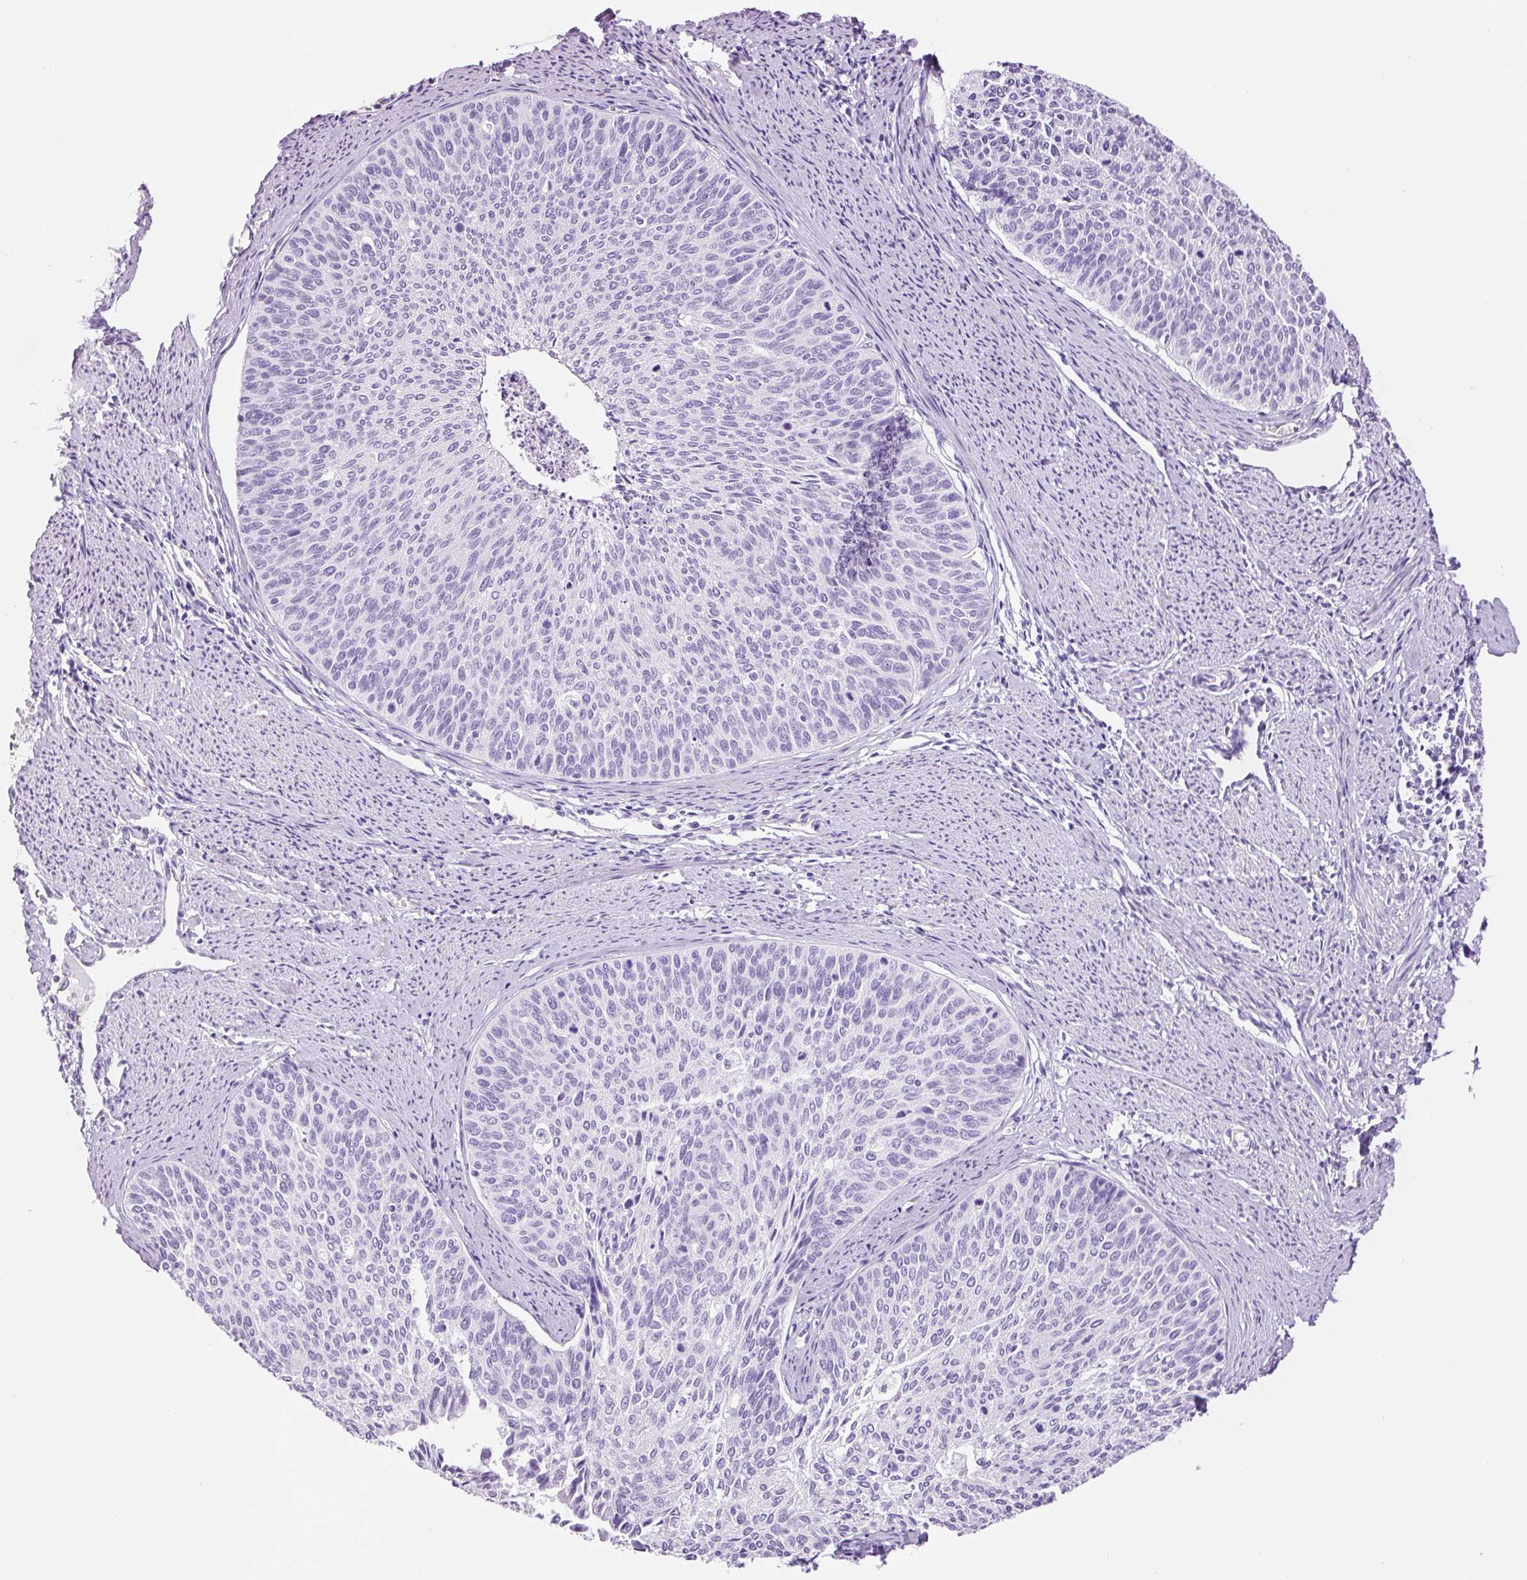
{"staining": {"intensity": "negative", "quantity": "none", "location": "none"}, "tissue": "cervical cancer", "cell_type": "Tumor cells", "image_type": "cancer", "snomed": [{"axis": "morphology", "description": "Squamous cell carcinoma, NOS"}, {"axis": "topography", "description": "Cervix"}], "caption": "Tumor cells show no significant protein staining in cervical cancer.", "gene": "ADSS1", "patient": {"sex": "female", "age": 55}}